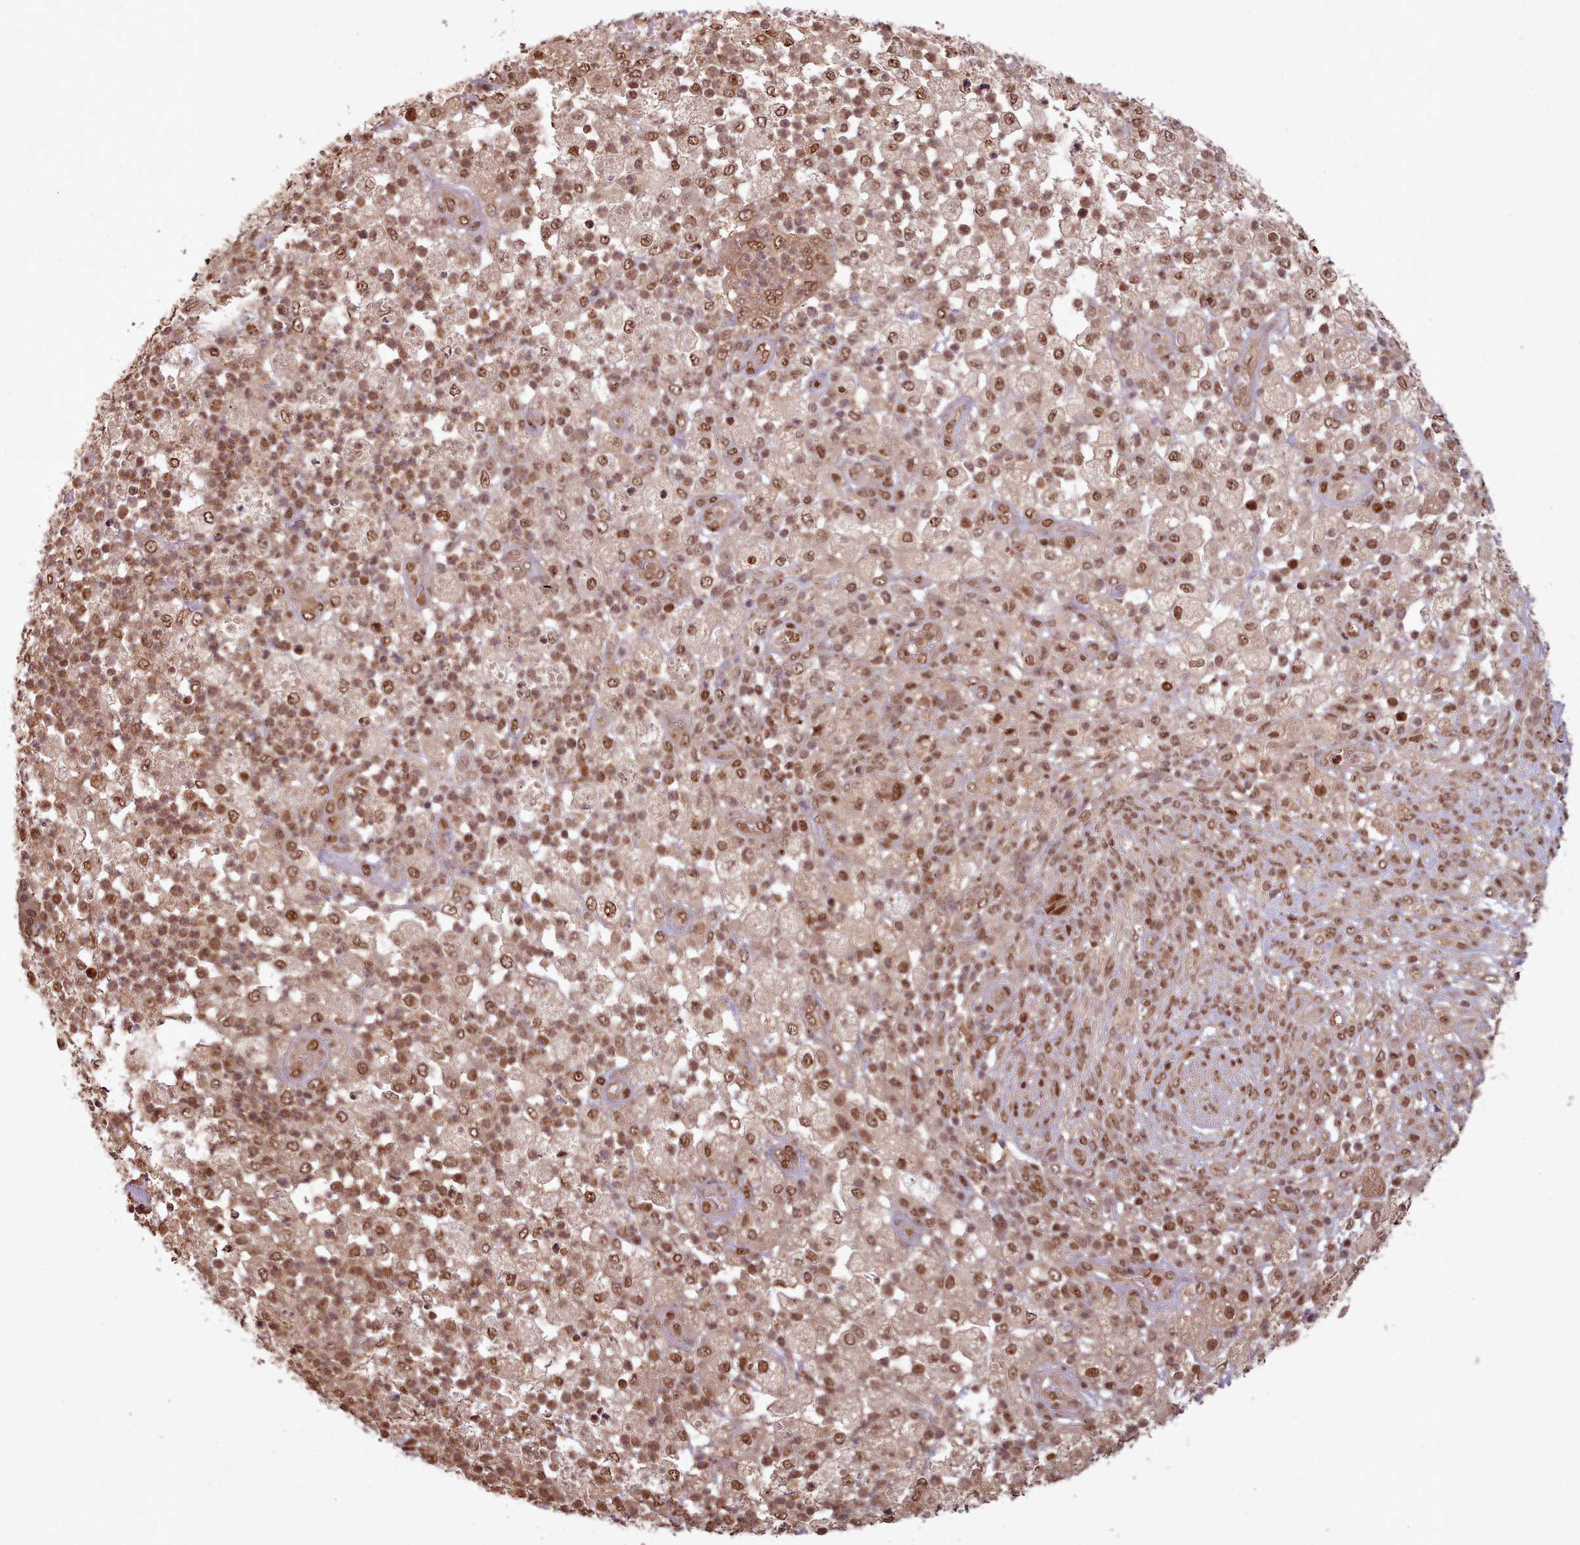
{"staining": {"intensity": "moderate", "quantity": ">75%", "location": "nuclear"}, "tissue": "pancreatic cancer", "cell_type": "Tumor cells", "image_type": "cancer", "snomed": [{"axis": "morphology", "description": "Adenocarcinoma, NOS"}, {"axis": "topography", "description": "Pancreas"}], "caption": "Protein staining by immunohistochemistry displays moderate nuclear staining in about >75% of tumor cells in pancreatic cancer (adenocarcinoma).", "gene": "RPS27A", "patient": {"sex": "female", "age": 72}}